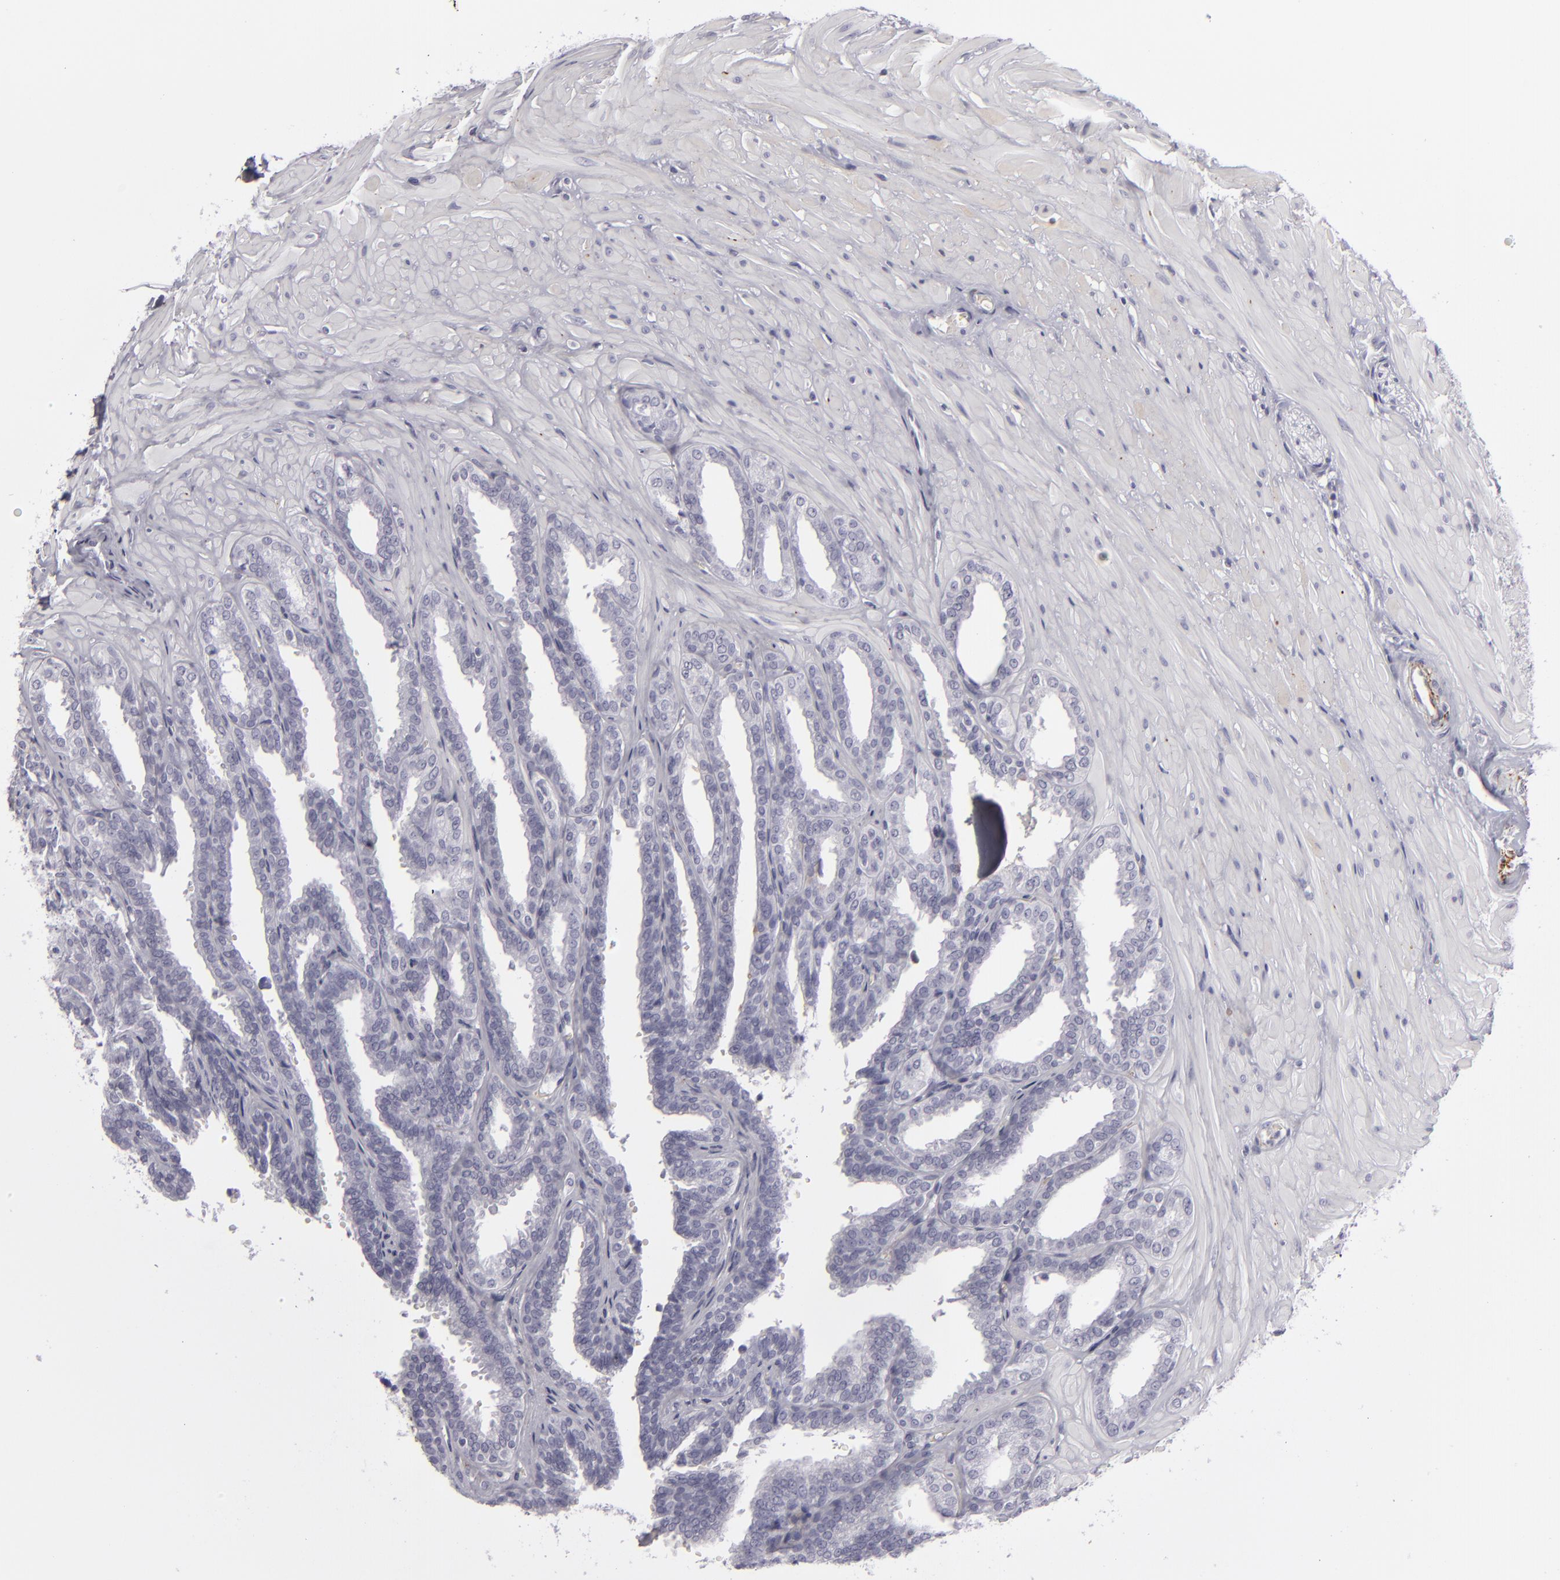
{"staining": {"intensity": "negative", "quantity": "none", "location": "none"}, "tissue": "seminal vesicle", "cell_type": "Glandular cells", "image_type": "normal", "snomed": [{"axis": "morphology", "description": "Normal tissue, NOS"}, {"axis": "topography", "description": "Seminal veicle"}], "caption": "DAB immunohistochemical staining of unremarkable human seminal vesicle shows no significant positivity in glandular cells. (Stains: DAB IHC with hematoxylin counter stain, Microscopy: brightfield microscopy at high magnification).", "gene": "C9", "patient": {"sex": "male", "age": 26}}